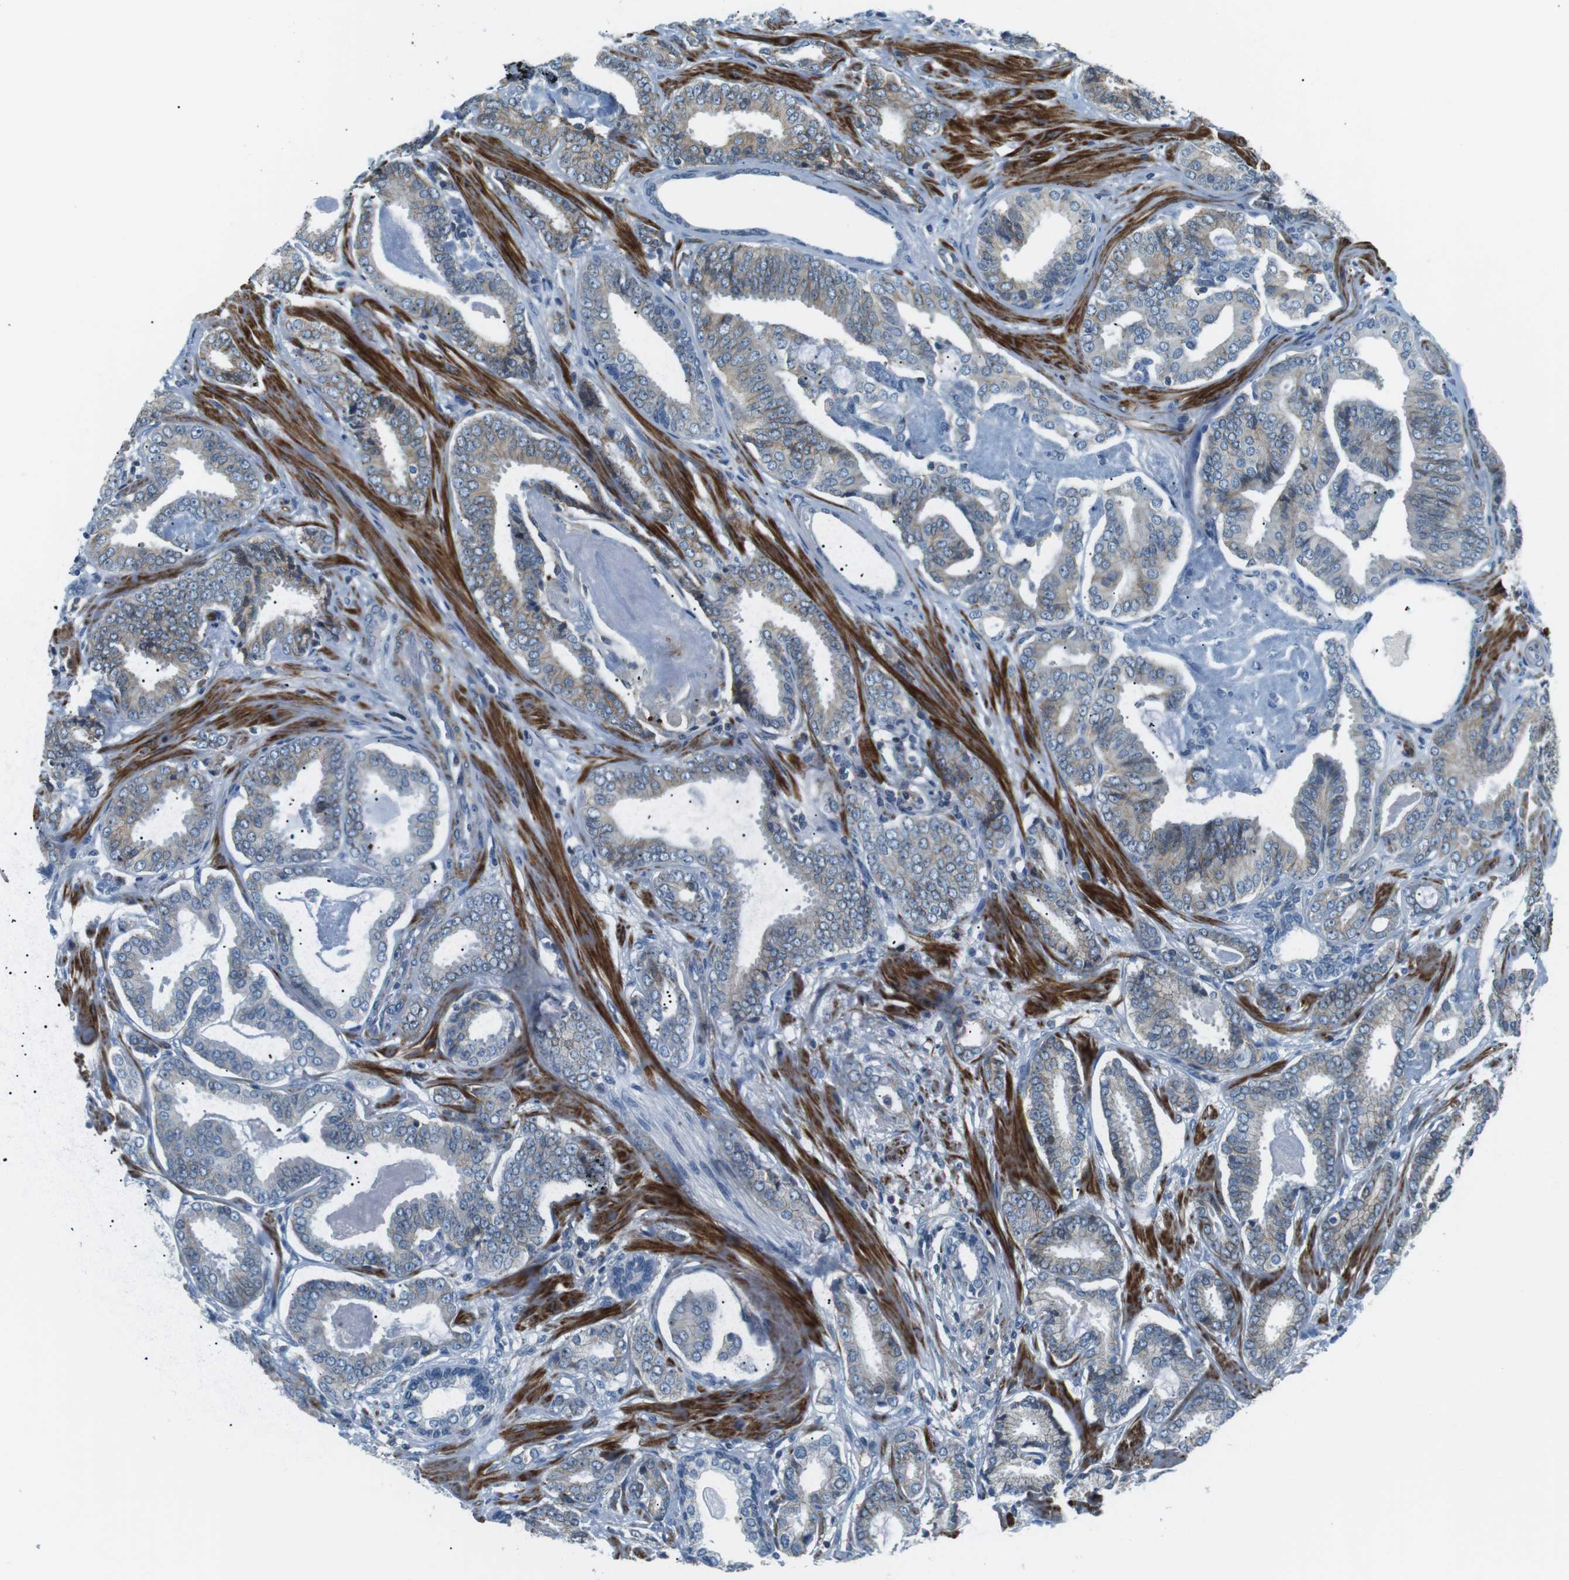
{"staining": {"intensity": "weak", "quantity": "<25%", "location": "cytoplasmic/membranous"}, "tissue": "prostate cancer", "cell_type": "Tumor cells", "image_type": "cancer", "snomed": [{"axis": "morphology", "description": "Adenocarcinoma, Low grade"}, {"axis": "topography", "description": "Prostate"}], "caption": "Low-grade adenocarcinoma (prostate) stained for a protein using immunohistochemistry (IHC) displays no staining tumor cells.", "gene": "ARVCF", "patient": {"sex": "male", "age": 53}}